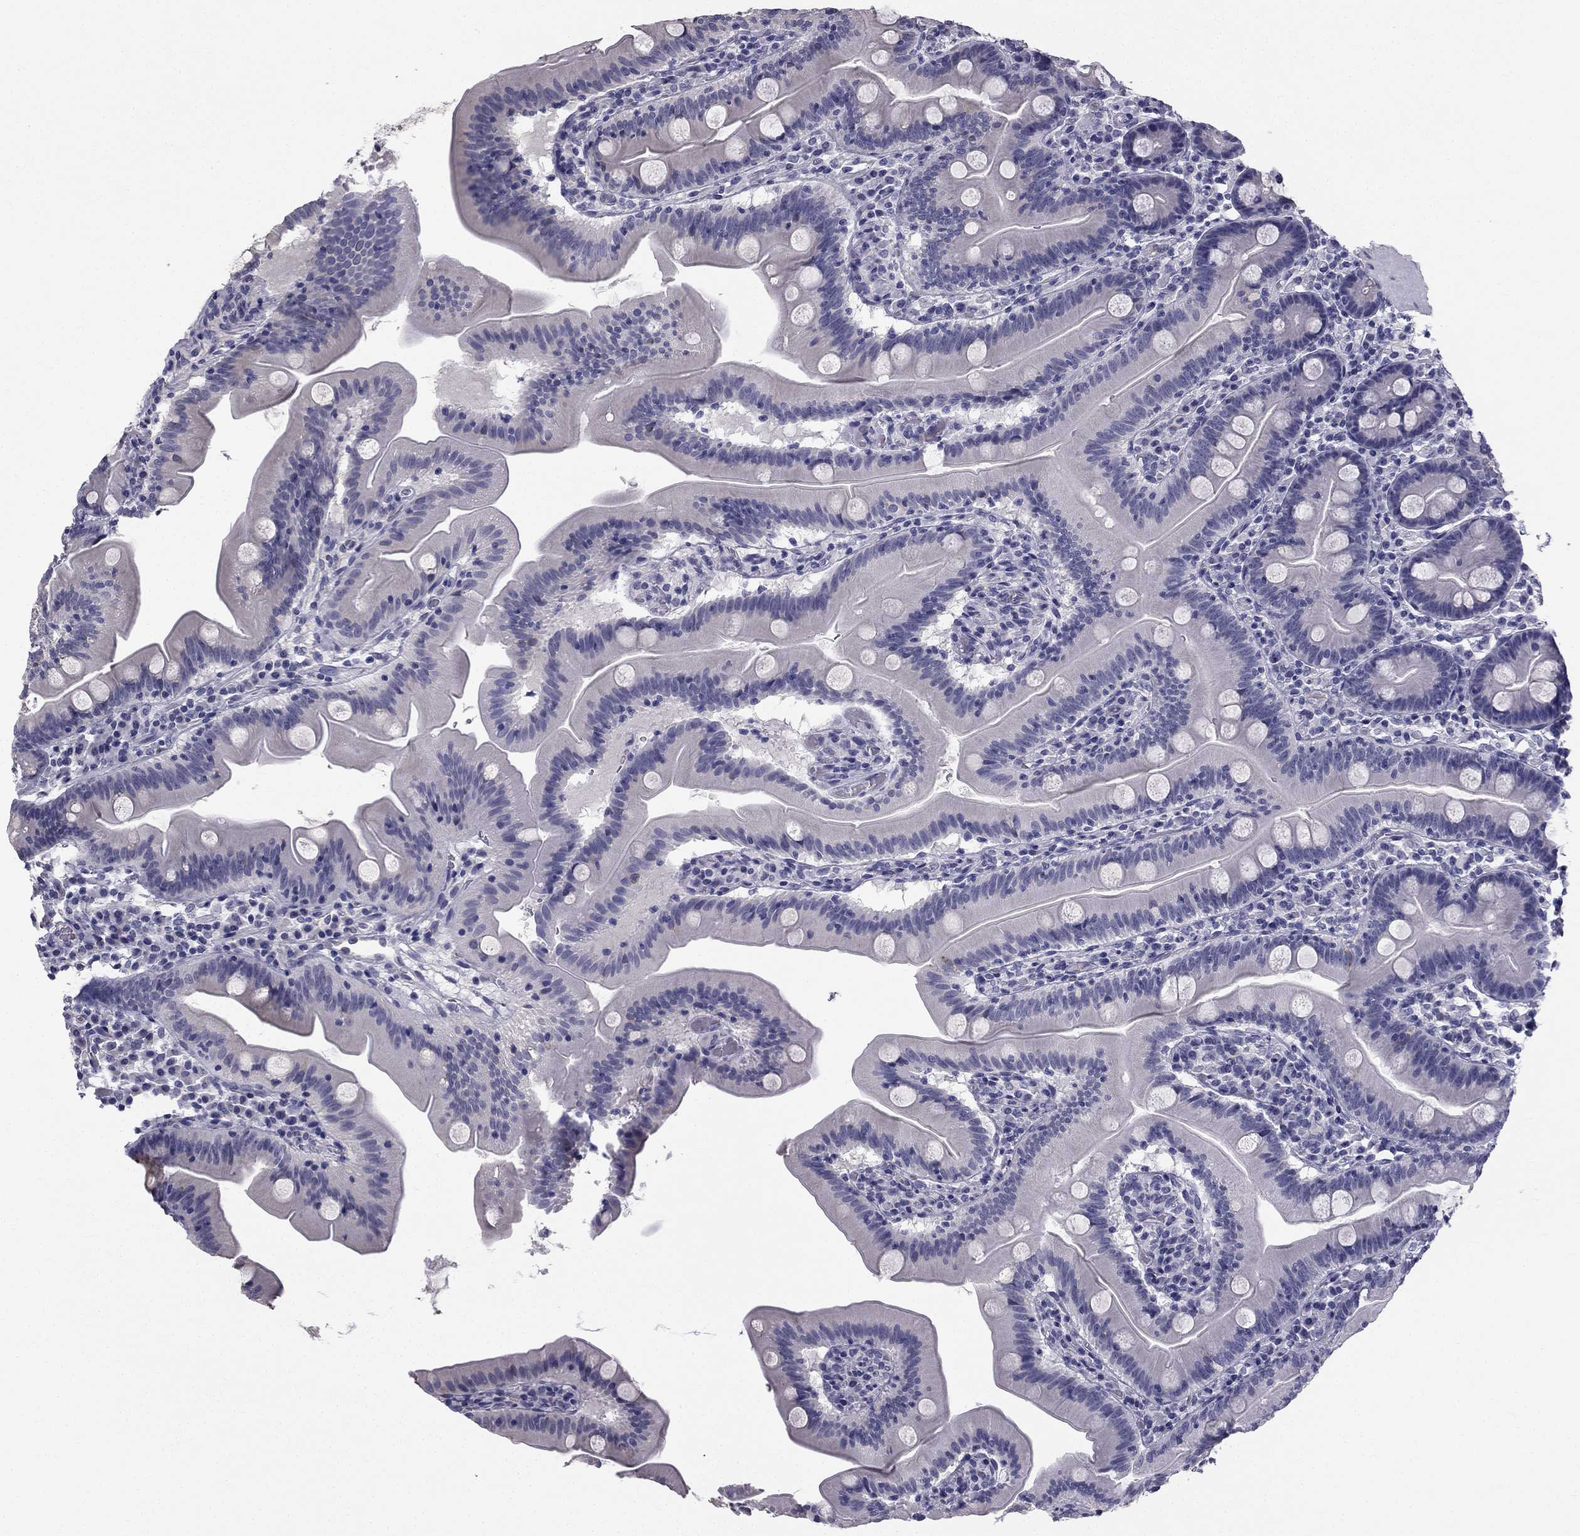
{"staining": {"intensity": "negative", "quantity": "none", "location": "none"}, "tissue": "small intestine", "cell_type": "Glandular cells", "image_type": "normal", "snomed": [{"axis": "morphology", "description": "Normal tissue, NOS"}, {"axis": "topography", "description": "Small intestine"}], "caption": "Human small intestine stained for a protein using immunohistochemistry (IHC) exhibits no expression in glandular cells.", "gene": "CCDC40", "patient": {"sex": "male", "age": 37}}